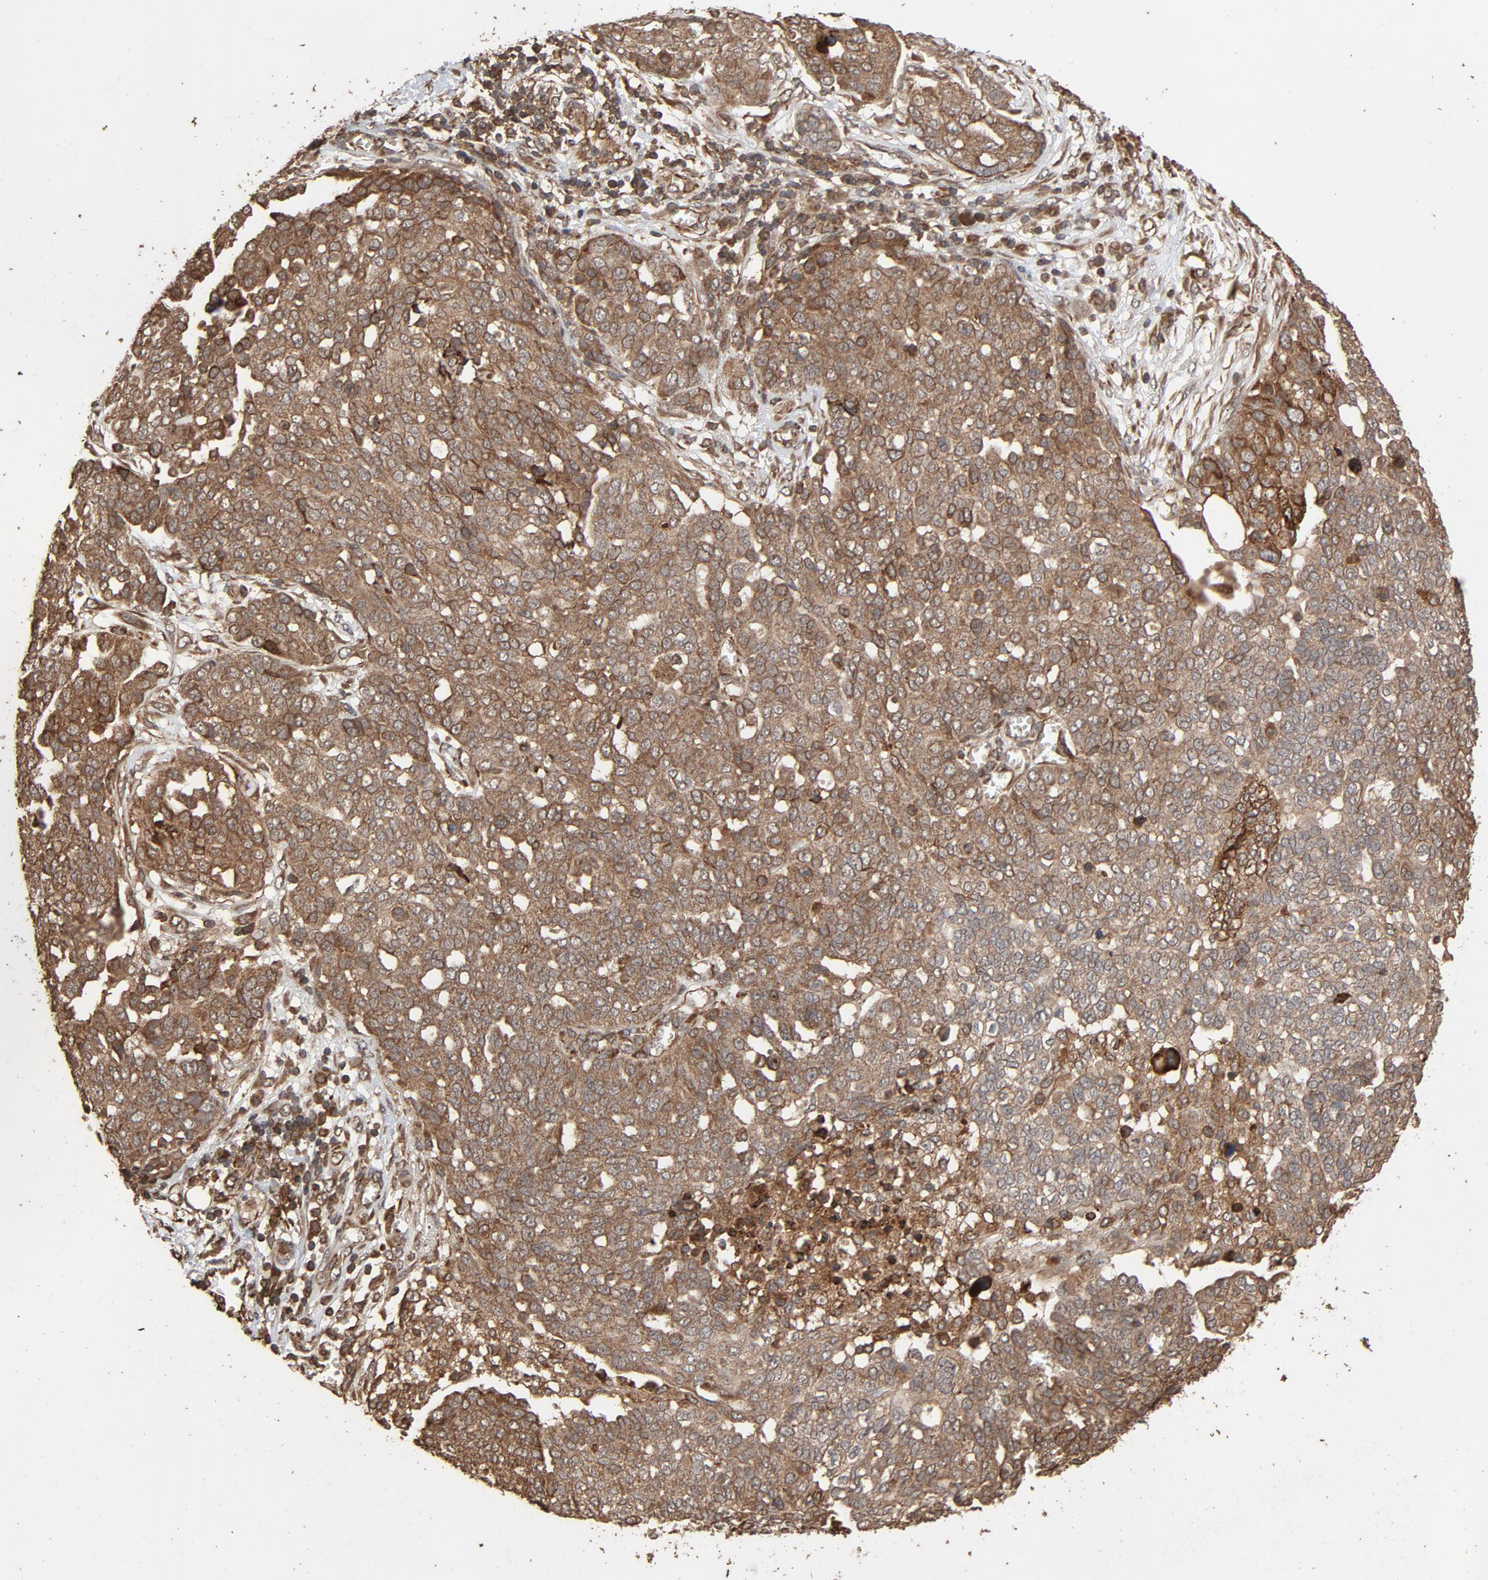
{"staining": {"intensity": "weak", "quantity": ">75%", "location": "cytoplasmic/membranous"}, "tissue": "ovarian cancer", "cell_type": "Tumor cells", "image_type": "cancer", "snomed": [{"axis": "morphology", "description": "Cystadenocarcinoma, serous, NOS"}, {"axis": "topography", "description": "Soft tissue"}, {"axis": "topography", "description": "Ovary"}], "caption": "This is an image of immunohistochemistry (IHC) staining of ovarian cancer (serous cystadenocarcinoma), which shows weak expression in the cytoplasmic/membranous of tumor cells.", "gene": "RPS6KA6", "patient": {"sex": "female", "age": 57}}